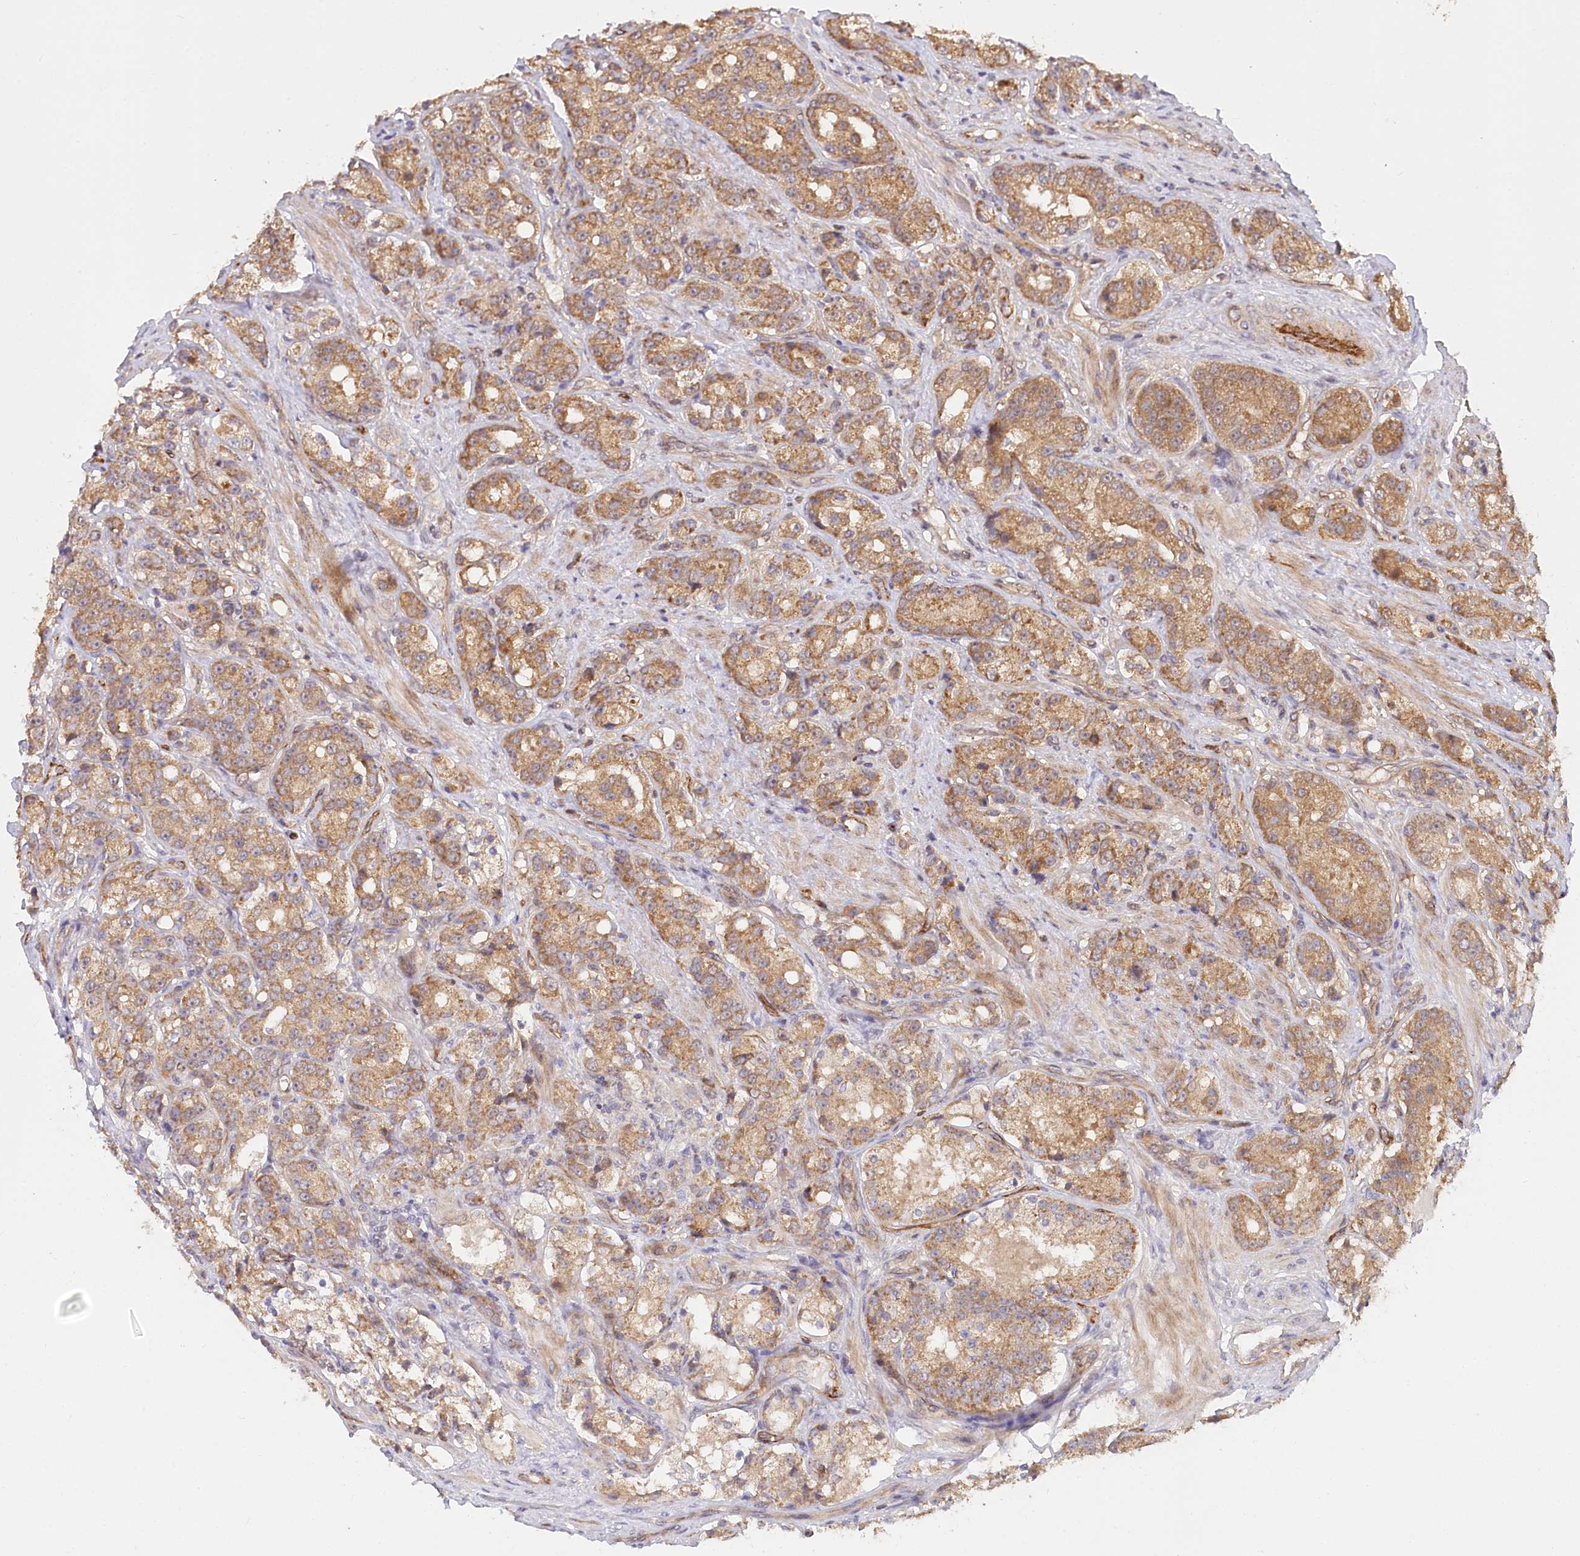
{"staining": {"intensity": "moderate", "quantity": ">75%", "location": "cytoplasmic/membranous"}, "tissue": "prostate cancer", "cell_type": "Tumor cells", "image_type": "cancer", "snomed": [{"axis": "morphology", "description": "Adenocarcinoma, High grade"}, {"axis": "topography", "description": "Prostate"}], "caption": "Prostate cancer stained for a protein displays moderate cytoplasmic/membranous positivity in tumor cells. Immunohistochemistry (ihc) stains the protein in brown and the nuclei are stained blue.", "gene": "CEP70", "patient": {"sex": "male", "age": 60}}